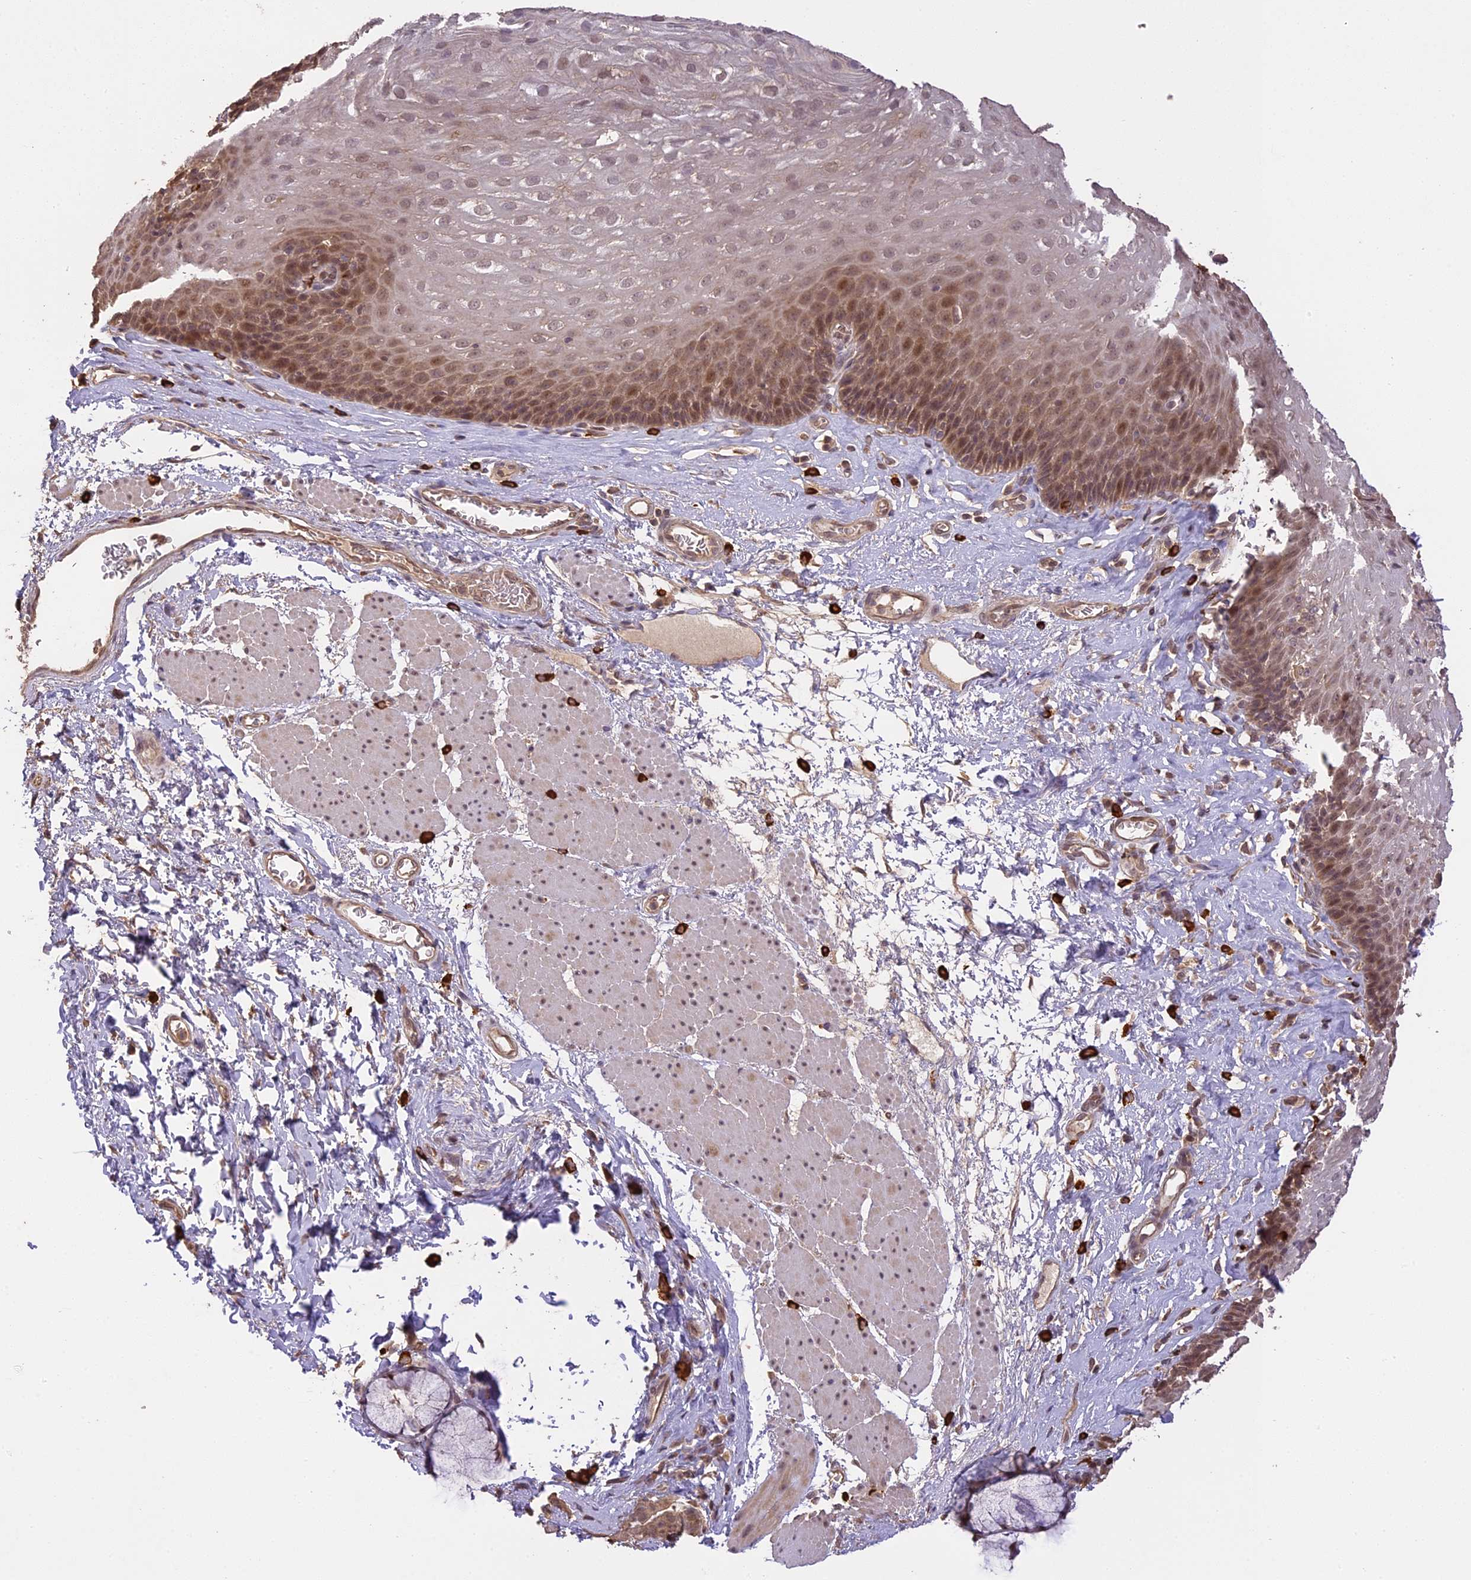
{"staining": {"intensity": "moderate", "quantity": "<25%", "location": "cytoplasmic/membranous,nuclear"}, "tissue": "esophagus", "cell_type": "Squamous epithelial cells", "image_type": "normal", "snomed": [{"axis": "morphology", "description": "Normal tissue, NOS"}, {"axis": "topography", "description": "Esophagus"}], "caption": "DAB immunohistochemical staining of normal human esophagus exhibits moderate cytoplasmic/membranous,nuclear protein positivity in about <25% of squamous epithelial cells.", "gene": "TIGD7", "patient": {"sex": "female", "age": 66}}